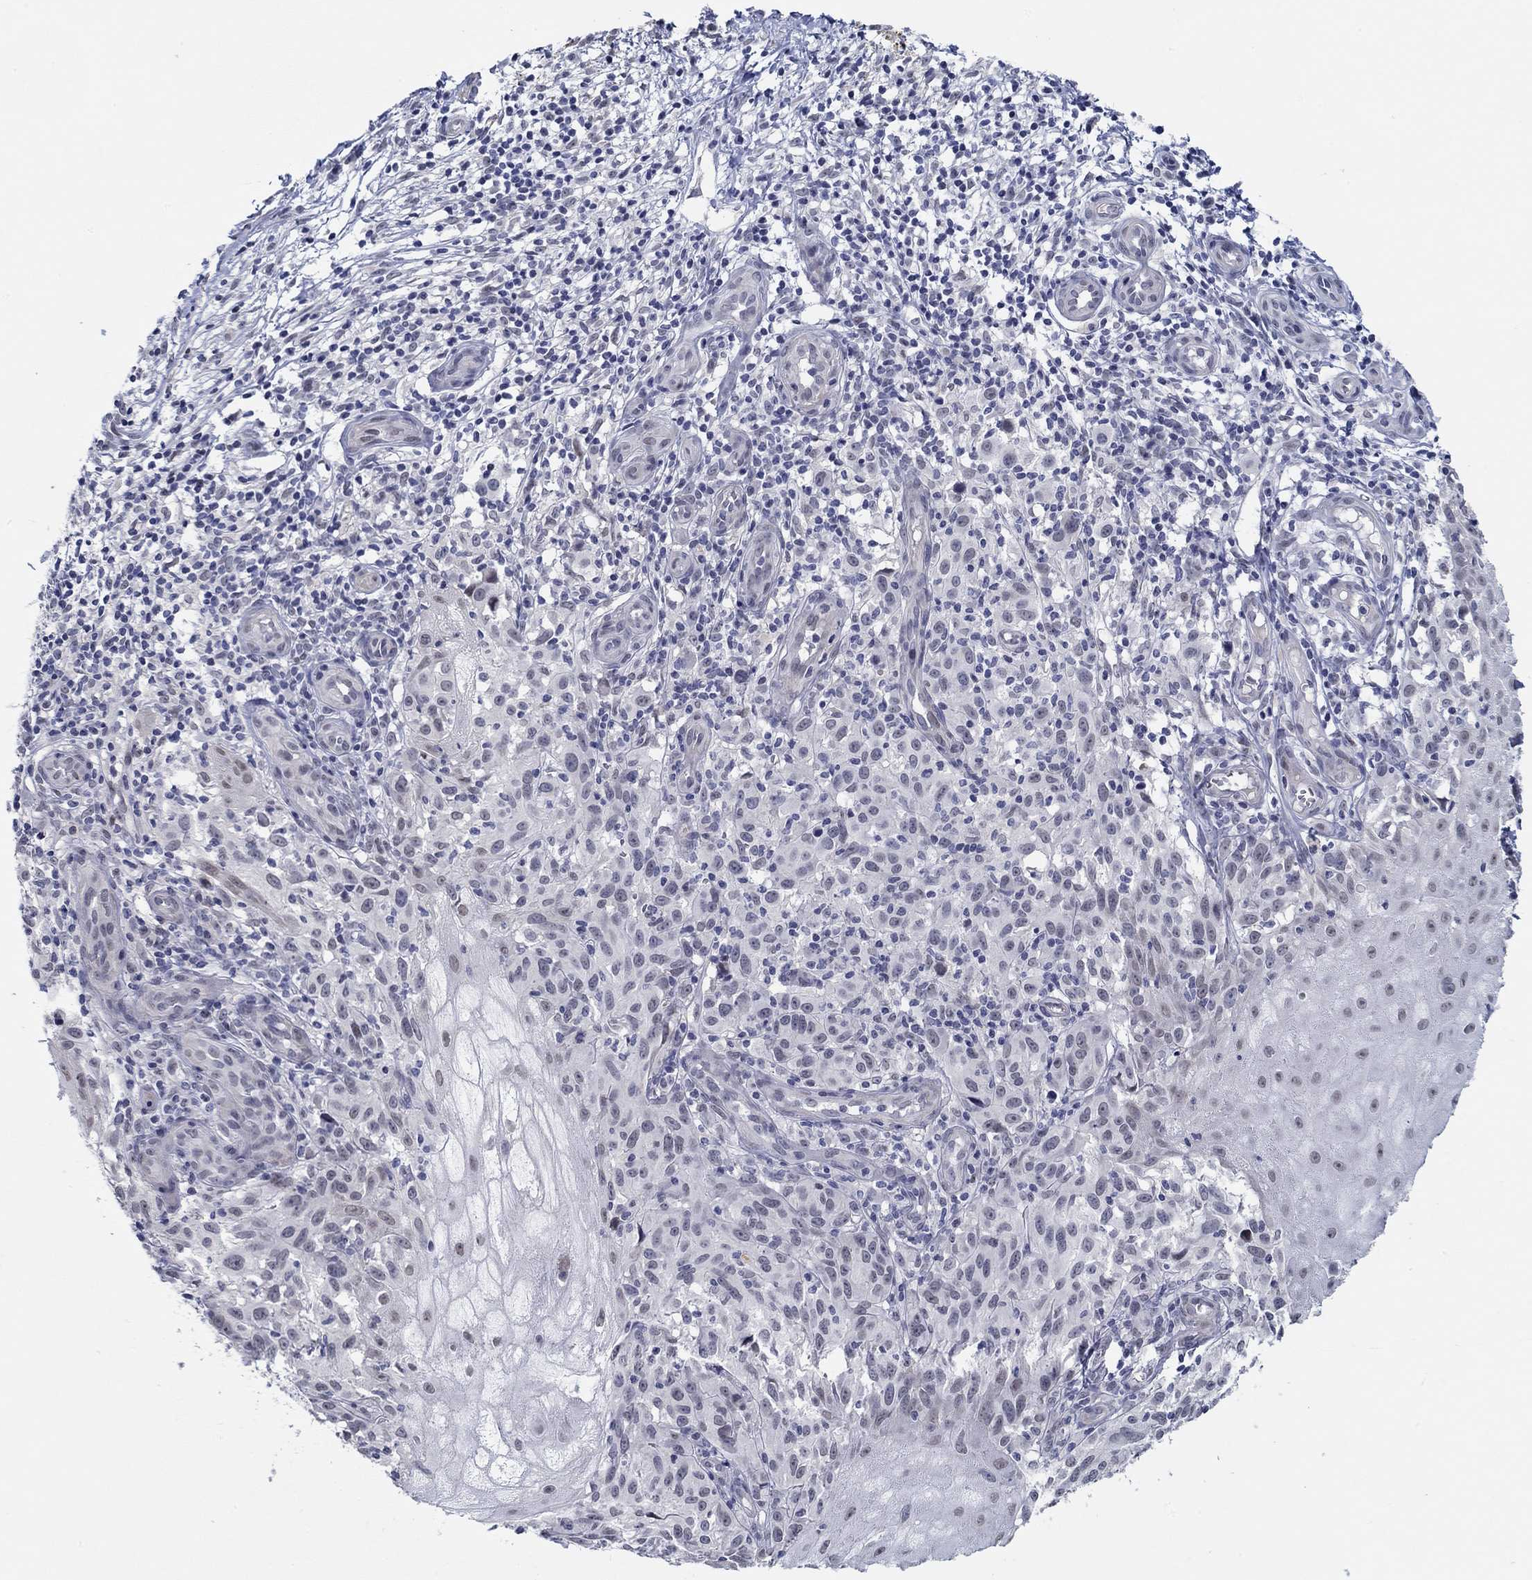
{"staining": {"intensity": "negative", "quantity": "none", "location": "none"}, "tissue": "melanoma", "cell_type": "Tumor cells", "image_type": "cancer", "snomed": [{"axis": "morphology", "description": "Malignant melanoma, NOS"}, {"axis": "topography", "description": "Skin"}], "caption": "This is an immunohistochemistry micrograph of malignant melanoma. There is no staining in tumor cells.", "gene": "SLC34A1", "patient": {"sex": "female", "age": 53}}